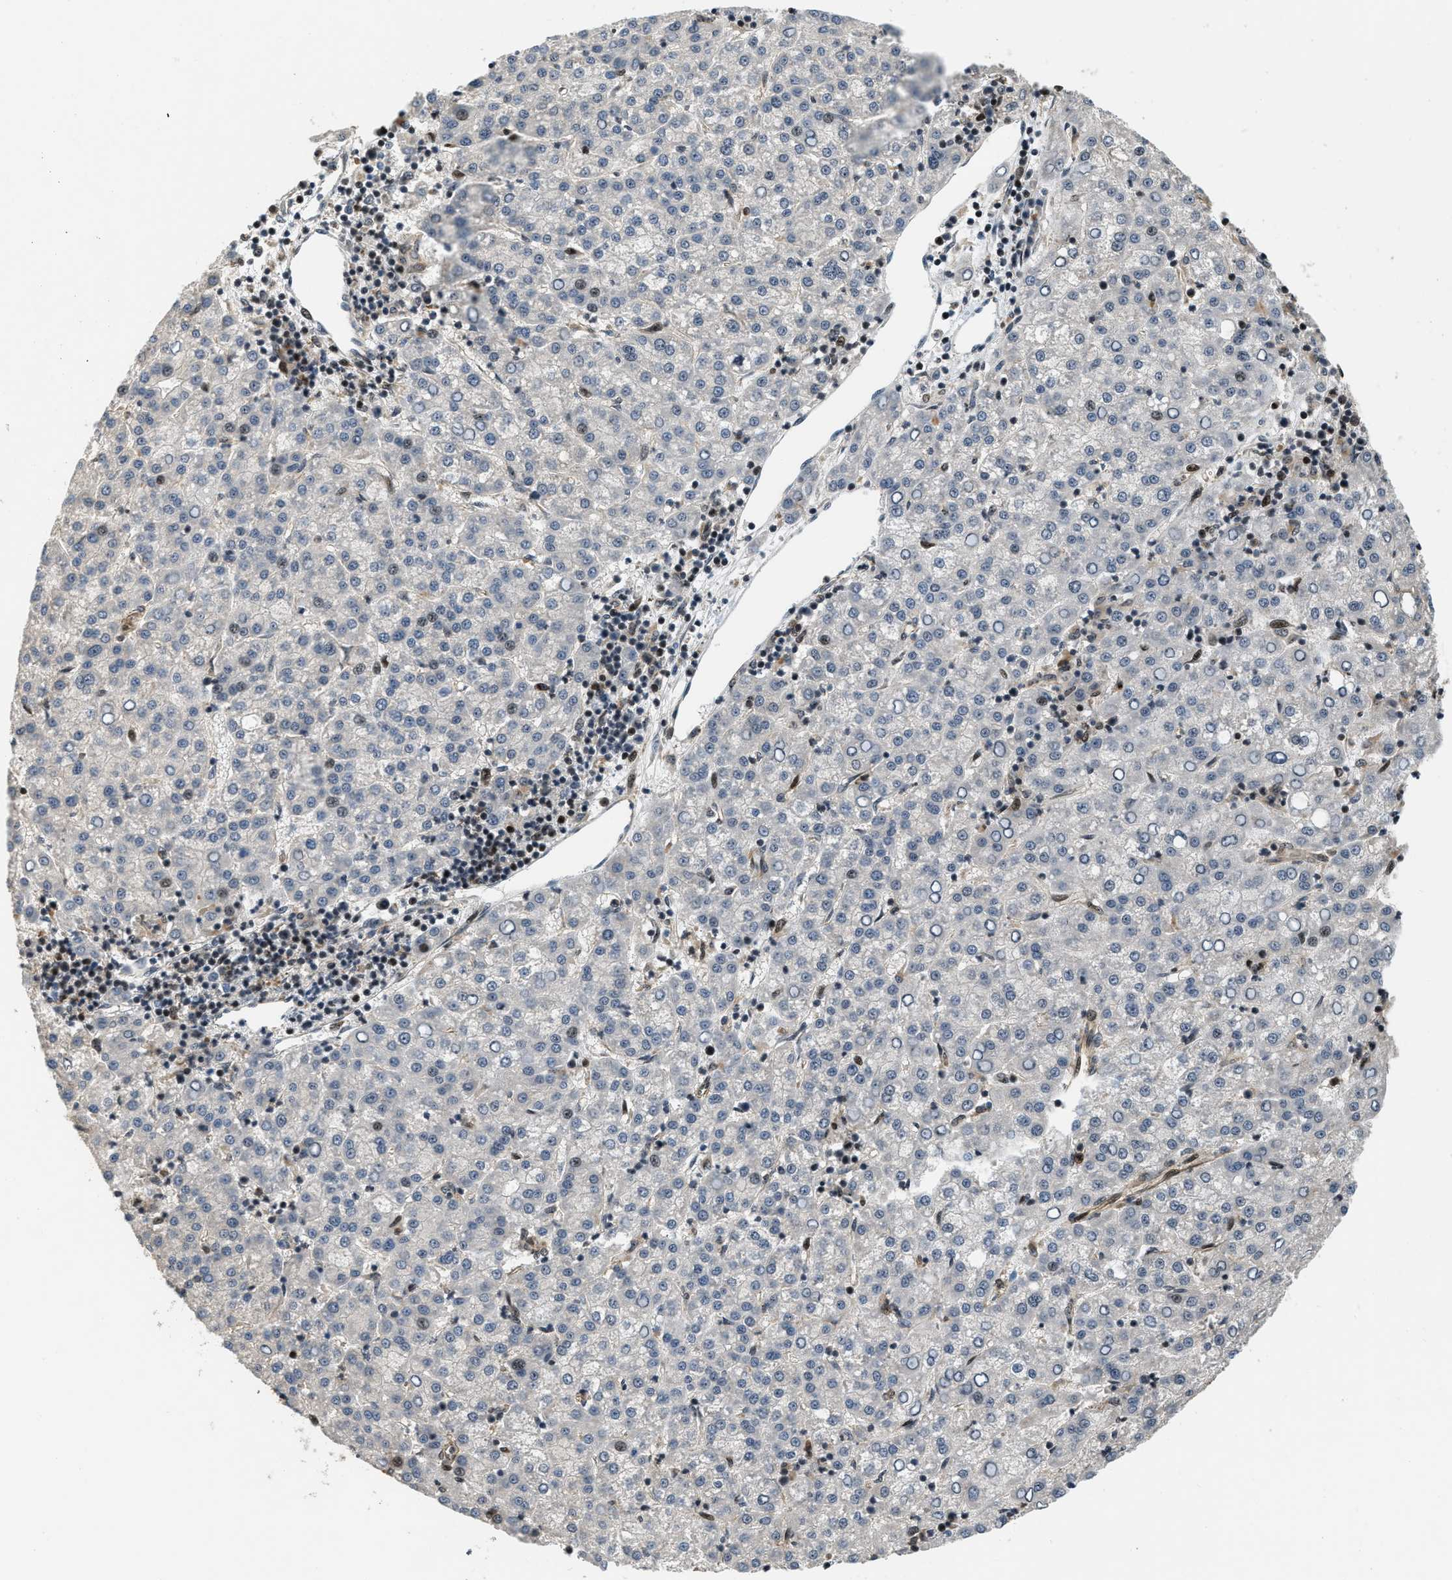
{"staining": {"intensity": "weak", "quantity": "<25%", "location": "nuclear"}, "tissue": "liver cancer", "cell_type": "Tumor cells", "image_type": "cancer", "snomed": [{"axis": "morphology", "description": "Carcinoma, Hepatocellular, NOS"}, {"axis": "topography", "description": "Liver"}], "caption": "Tumor cells are negative for brown protein staining in hepatocellular carcinoma (liver).", "gene": "LTA4H", "patient": {"sex": "female", "age": 58}}